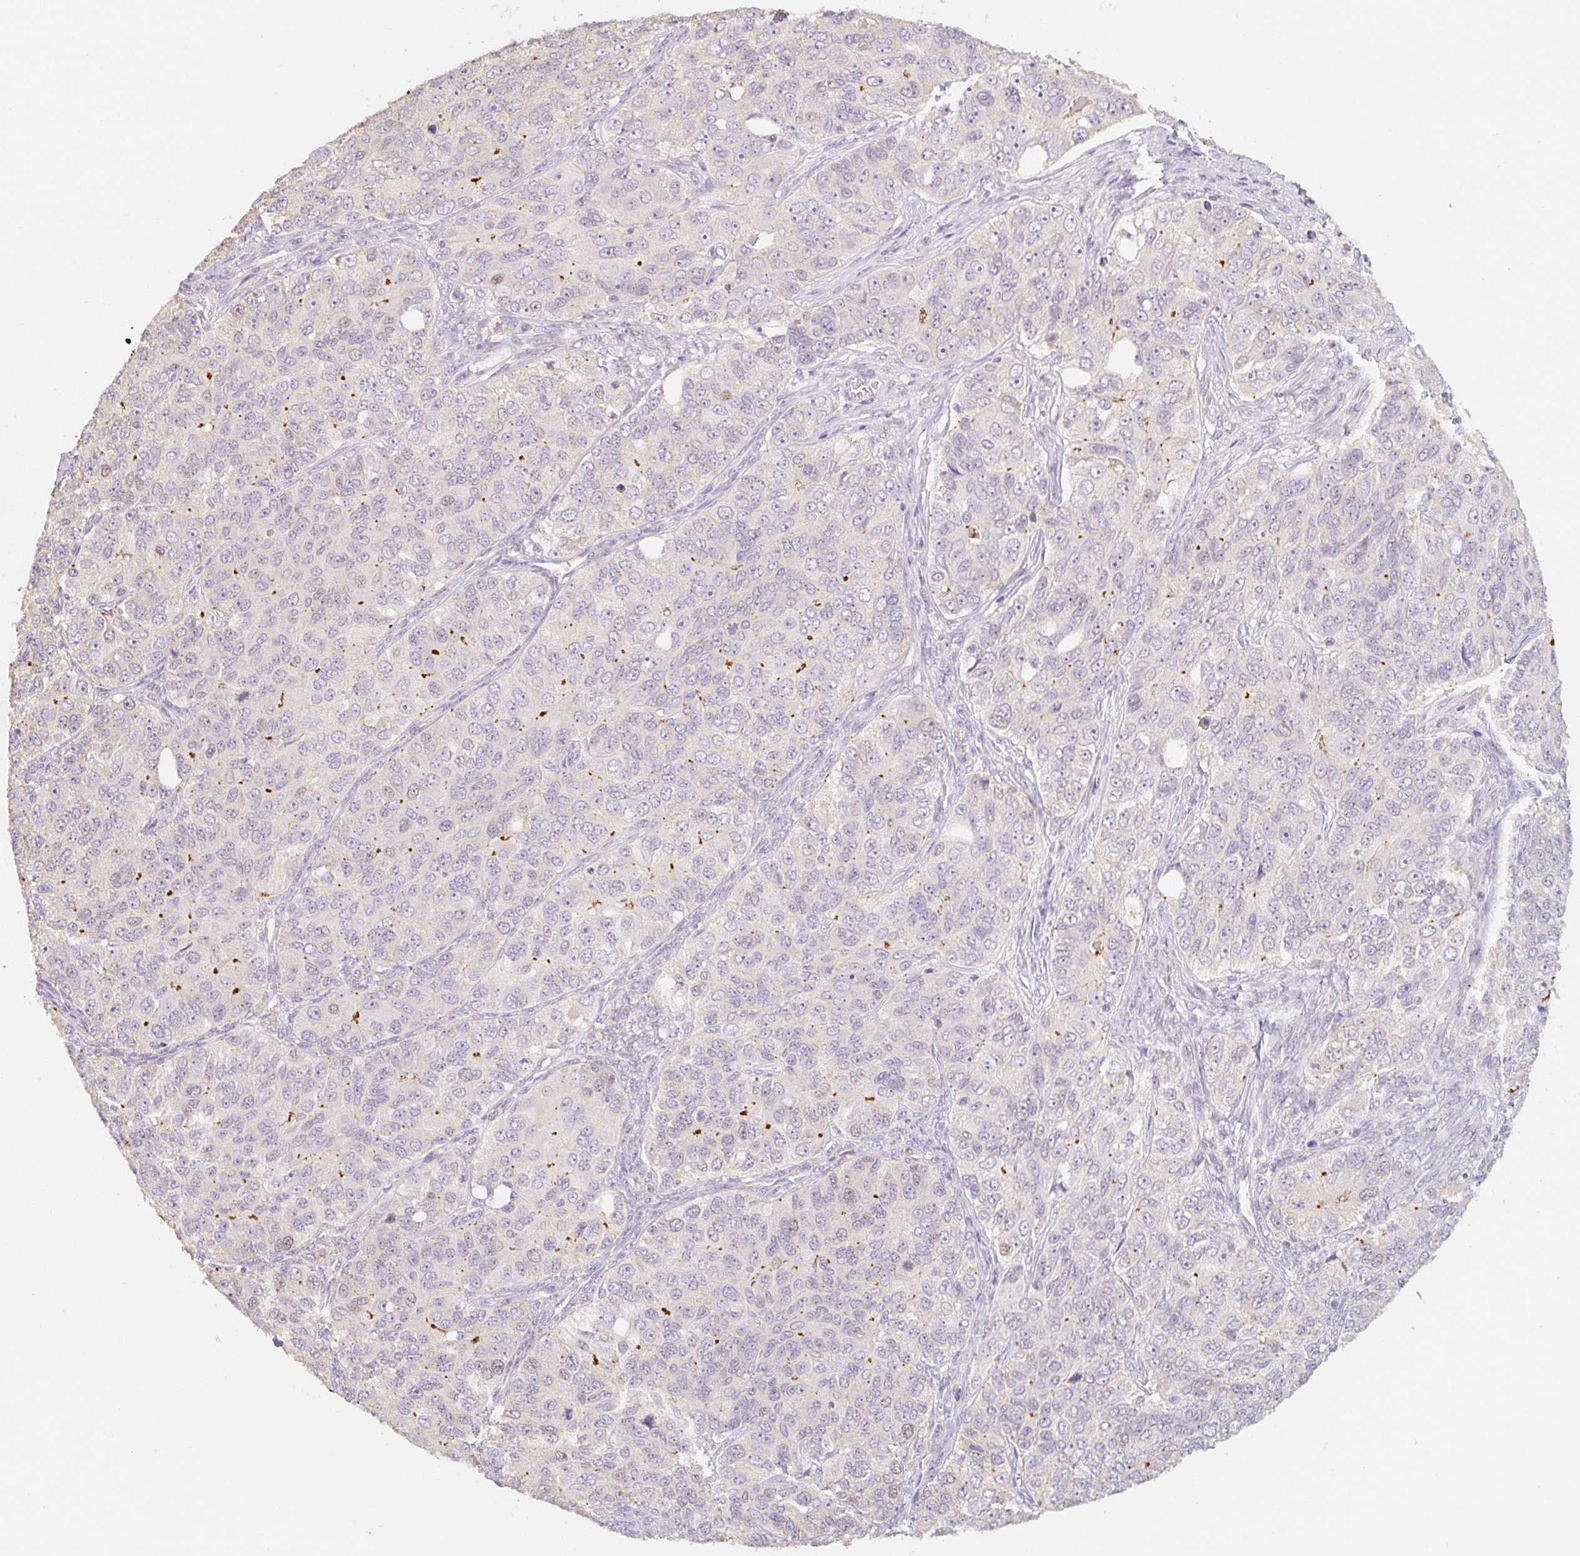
{"staining": {"intensity": "negative", "quantity": "none", "location": "none"}, "tissue": "ovarian cancer", "cell_type": "Tumor cells", "image_type": "cancer", "snomed": [{"axis": "morphology", "description": "Carcinoma, endometroid"}, {"axis": "topography", "description": "Ovary"}], "caption": "The photomicrograph demonstrates no significant staining in tumor cells of ovarian cancer (endometroid carcinoma).", "gene": "MIA2", "patient": {"sex": "female", "age": 51}}